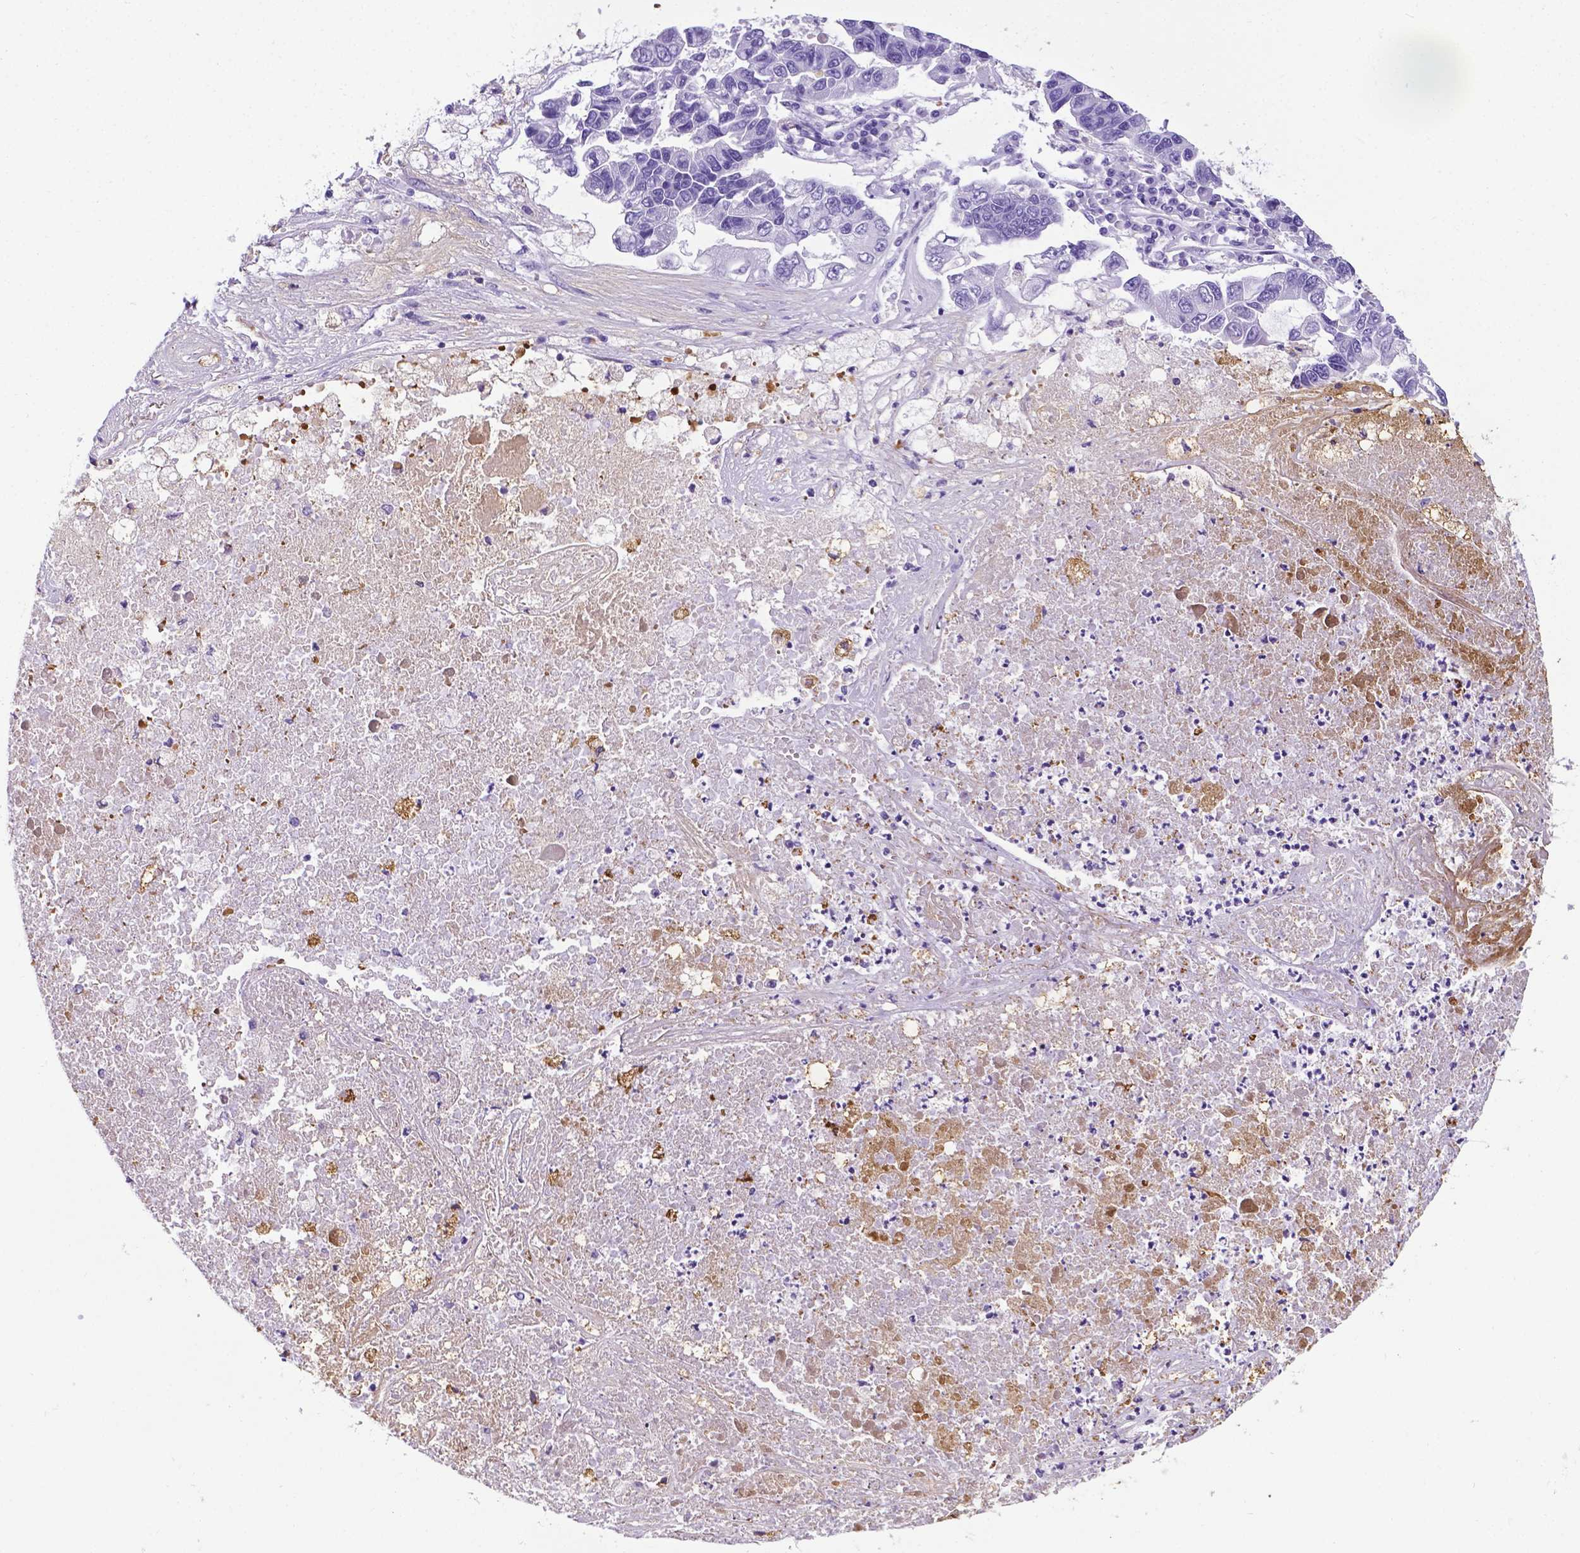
{"staining": {"intensity": "negative", "quantity": "none", "location": "none"}, "tissue": "lung cancer", "cell_type": "Tumor cells", "image_type": "cancer", "snomed": [{"axis": "morphology", "description": "Adenocarcinoma, NOS"}, {"axis": "topography", "description": "Bronchus"}, {"axis": "topography", "description": "Lung"}], "caption": "There is no significant expression in tumor cells of lung cancer.", "gene": "APOE", "patient": {"sex": "female", "age": 51}}